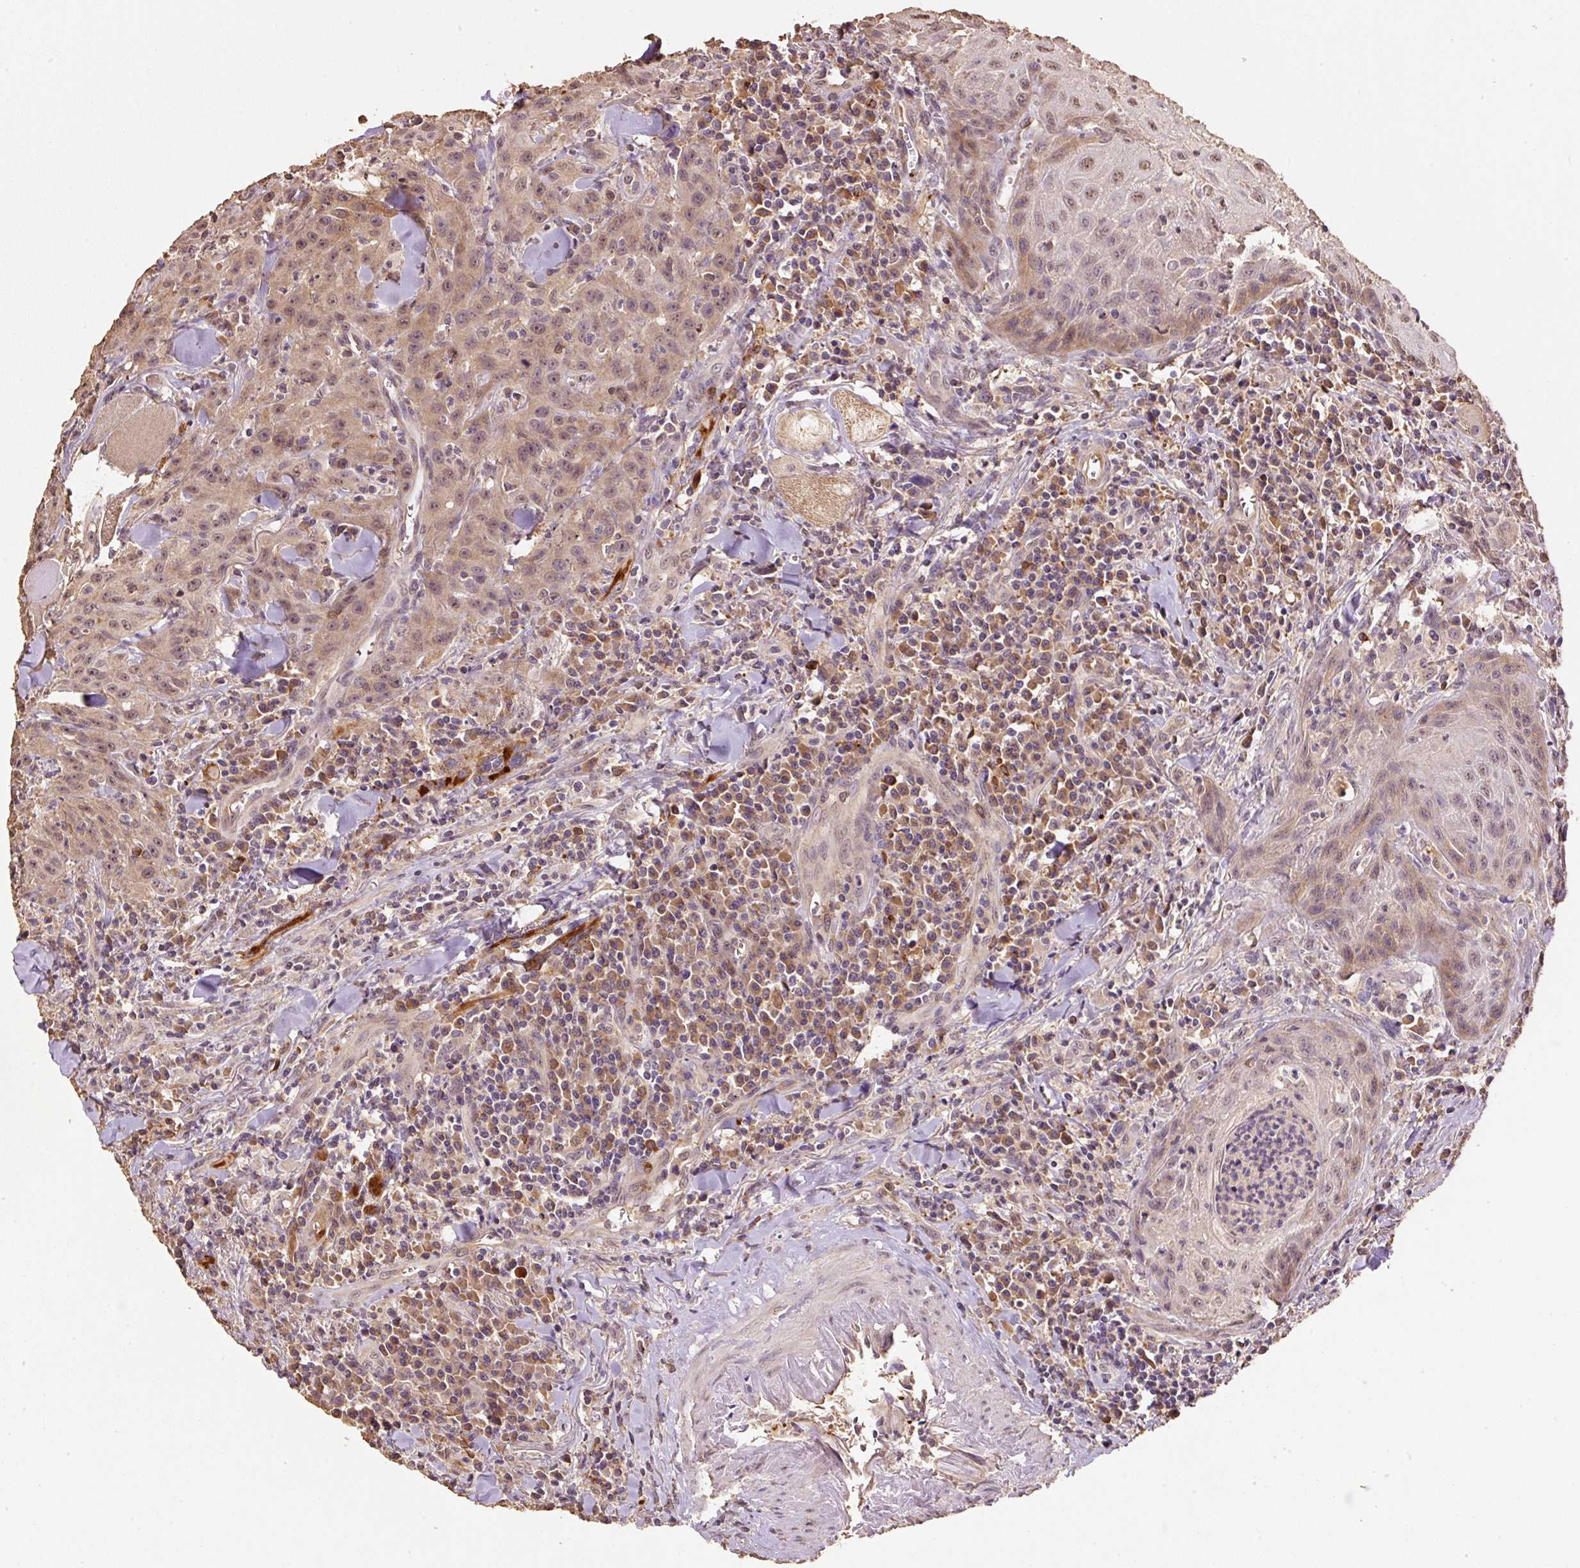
{"staining": {"intensity": "moderate", "quantity": ">75%", "location": "cytoplasmic/membranous,nuclear"}, "tissue": "head and neck cancer", "cell_type": "Tumor cells", "image_type": "cancer", "snomed": [{"axis": "morphology", "description": "Normal tissue, NOS"}, {"axis": "morphology", "description": "Squamous cell carcinoma, NOS"}, {"axis": "topography", "description": "Oral tissue"}, {"axis": "topography", "description": "Head-Neck"}], "caption": "Tumor cells display moderate cytoplasmic/membranous and nuclear positivity in approximately >75% of cells in head and neck squamous cell carcinoma. (IHC, brightfield microscopy, high magnification).", "gene": "HERC2", "patient": {"sex": "female", "age": 70}}